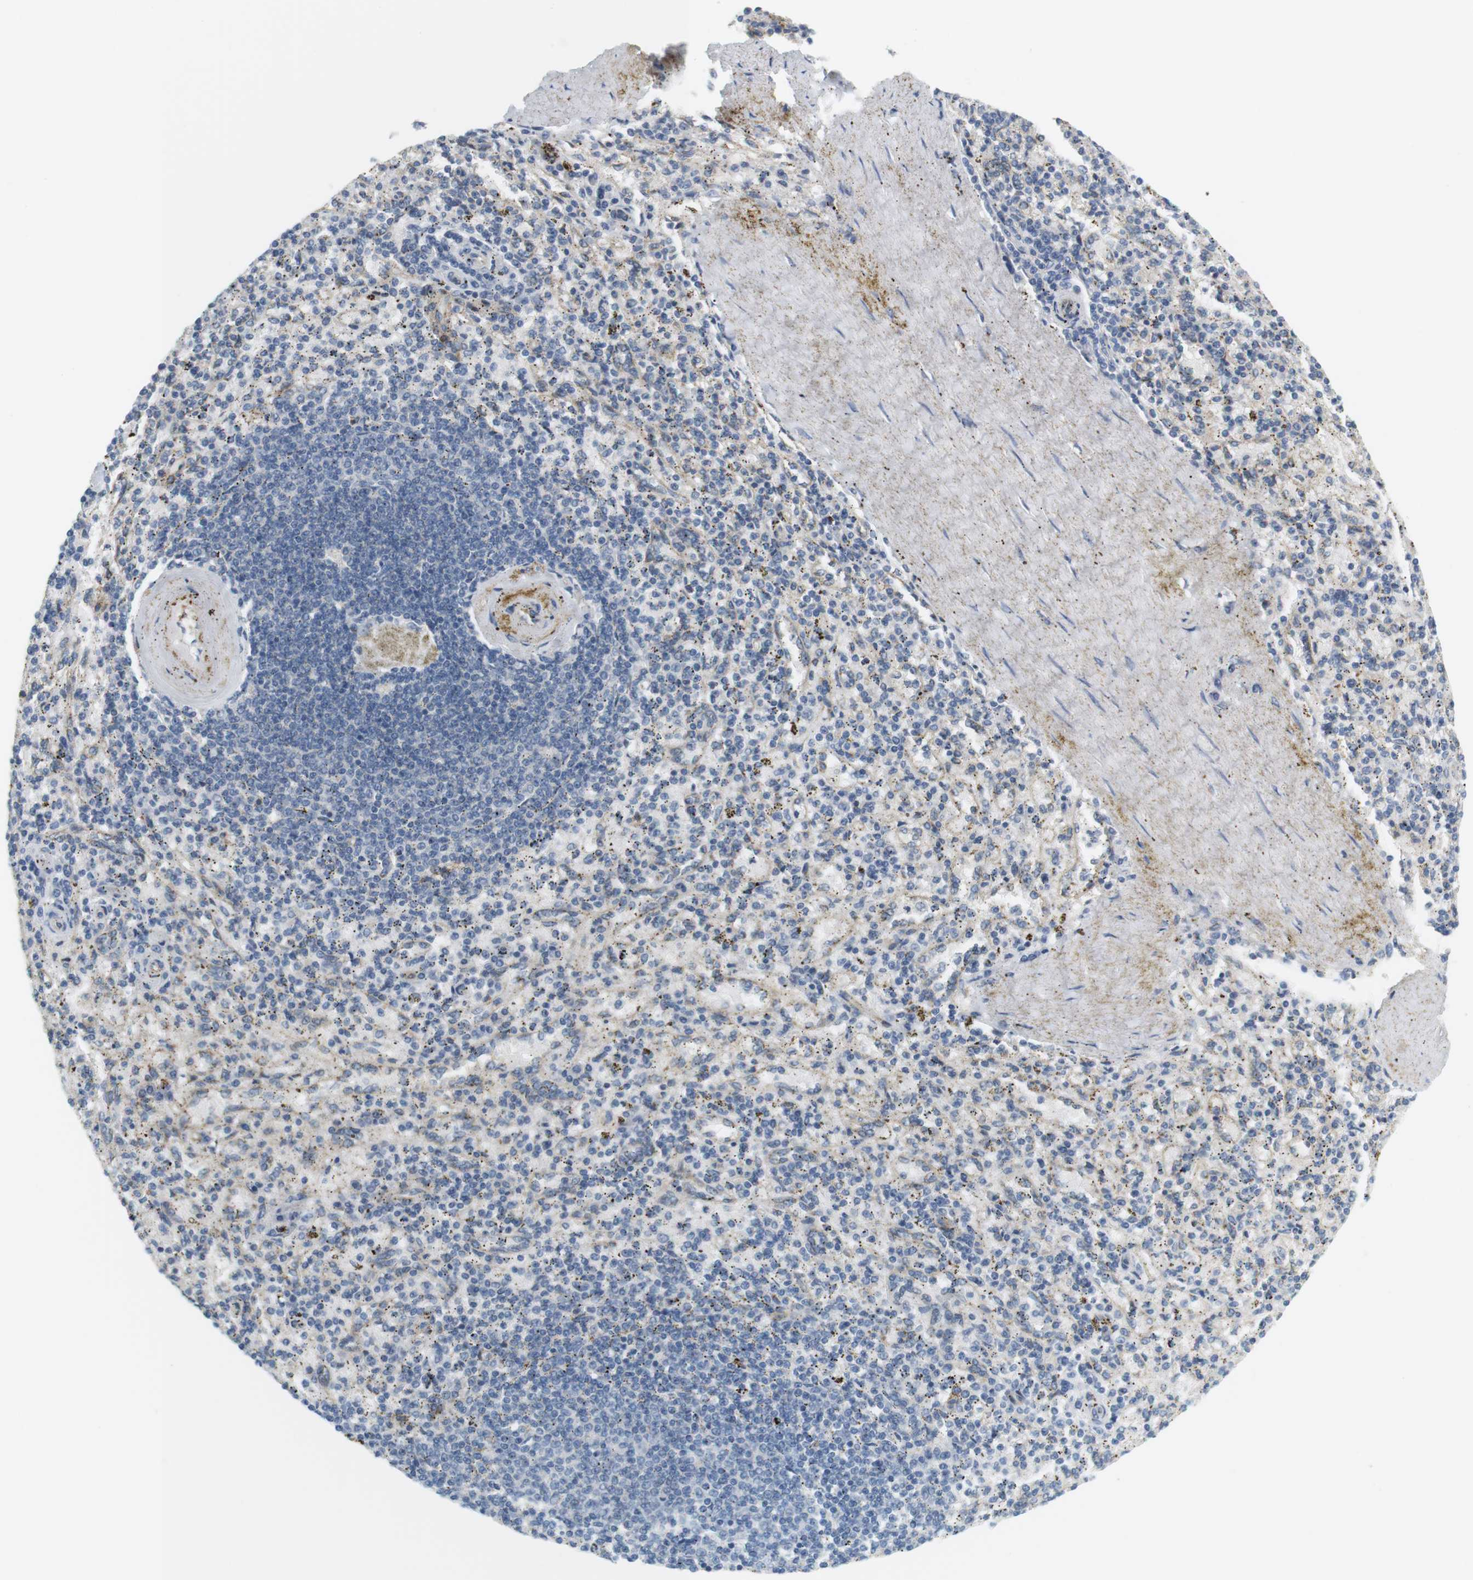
{"staining": {"intensity": "moderate", "quantity": "25%-75%", "location": "cytoplasmic/membranous"}, "tissue": "spleen", "cell_type": "Cells in red pulp", "image_type": "normal", "snomed": [{"axis": "morphology", "description": "Normal tissue, NOS"}, {"axis": "topography", "description": "Spleen"}], "caption": "A brown stain highlights moderate cytoplasmic/membranous expression of a protein in cells in red pulp of unremarkable spleen. (Brightfield microscopy of DAB IHC at high magnification).", "gene": "F2R", "patient": {"sex": "female", "age": 43}}